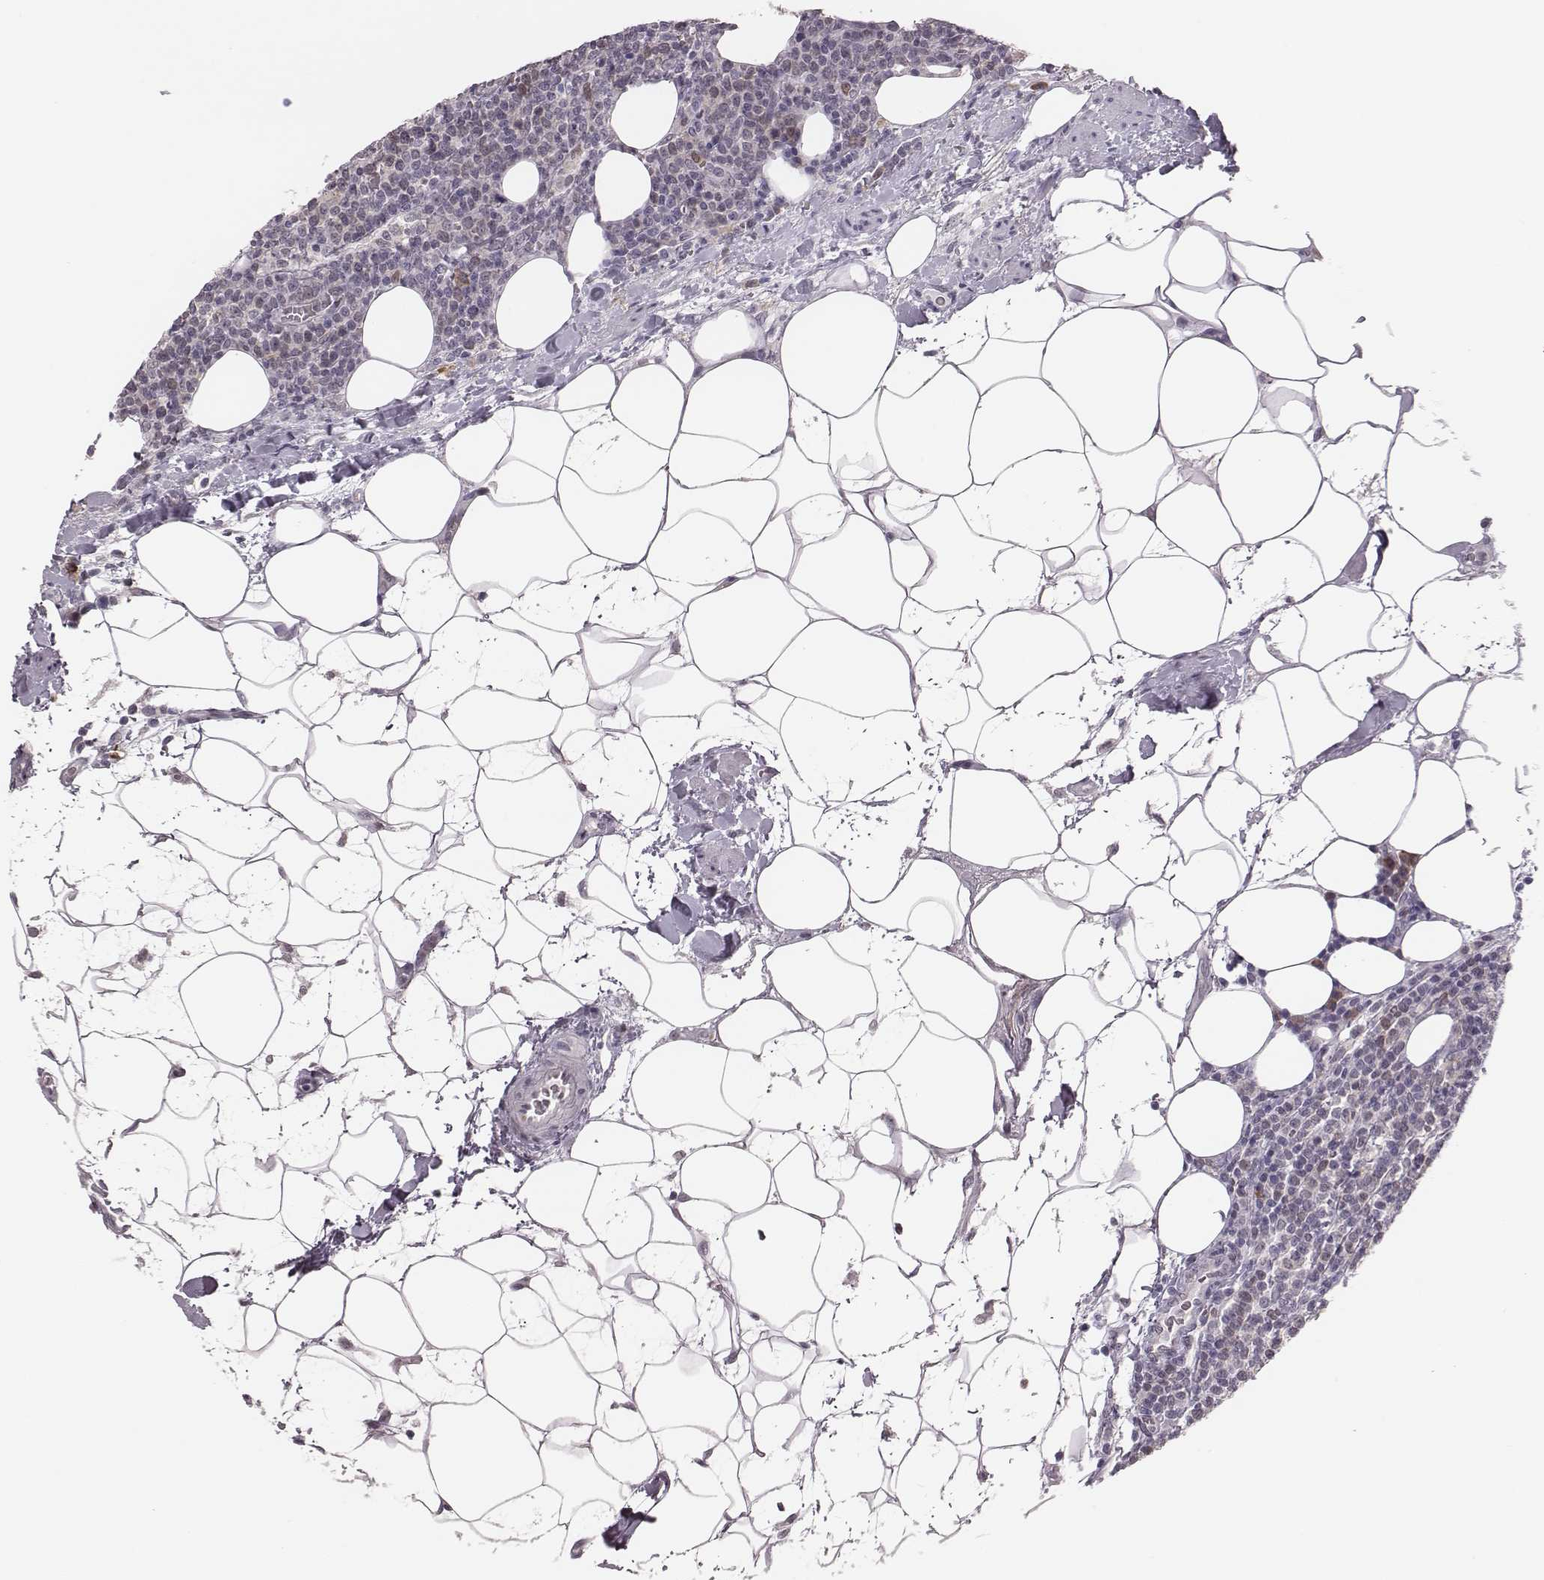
{"staining": {"intensity": "negative", "quantity": "none", "location": "none"}, "tissue": "lymphoma", "cell_type": "Tumor cells", "image_type": "cancer", "snomed": [{"axis": "morphology", "description": "Malignant lymphoma, non-Hodgkin's type, High grade"}, {"axis": "topography", "description": "Lymph node"}], "caption": "Immunohistochemistry micrograph of neoplastic tissue: malignant lymphoma, non-Hodgkin's type (high-grade) stained with DAB displays no significant protein positivity in tumor cells.", "gene": "PBK", "patient": {"sex": "male", "age": 61}}